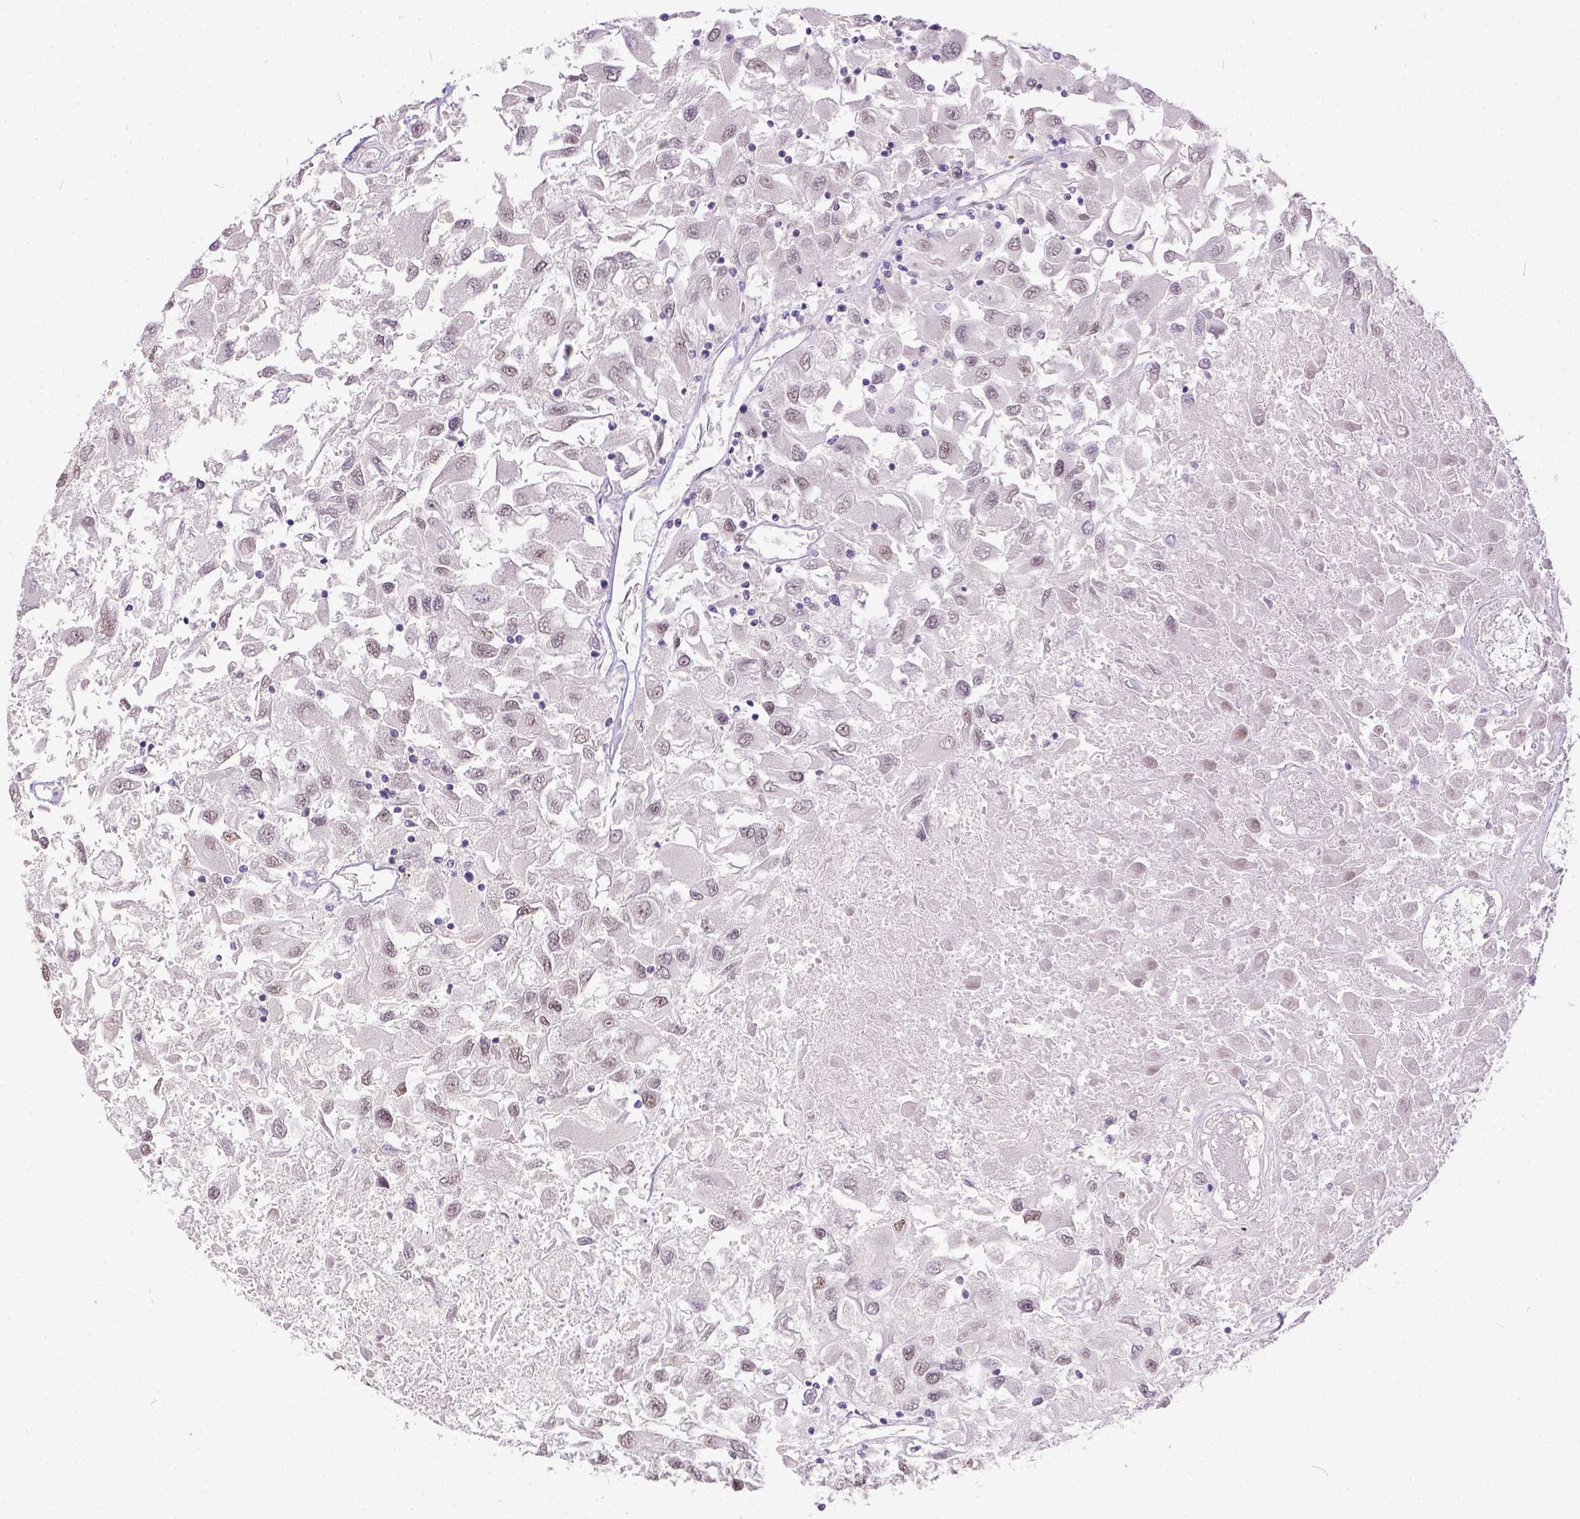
{"staining": {"intensity": "weak", "quantity": "25%-75%", "location": "nuclear"}, "tissue": "renal cancer", "cell_type": "Tumor cells", "image_type": "cancer", "snomed": [{"axis": "morphology", "description": "Adenocarcinoma, NOS"}, {"axis": "topography", "description": "Kidney"}], "caption": "Immunohistochemical staining of renal adenocarcinoma shows low levels of weak nuclear staining in about 25%-75% of tumor cells.", "gene": "ERCC1", "patient": {"sex": "female", "age": 76}}